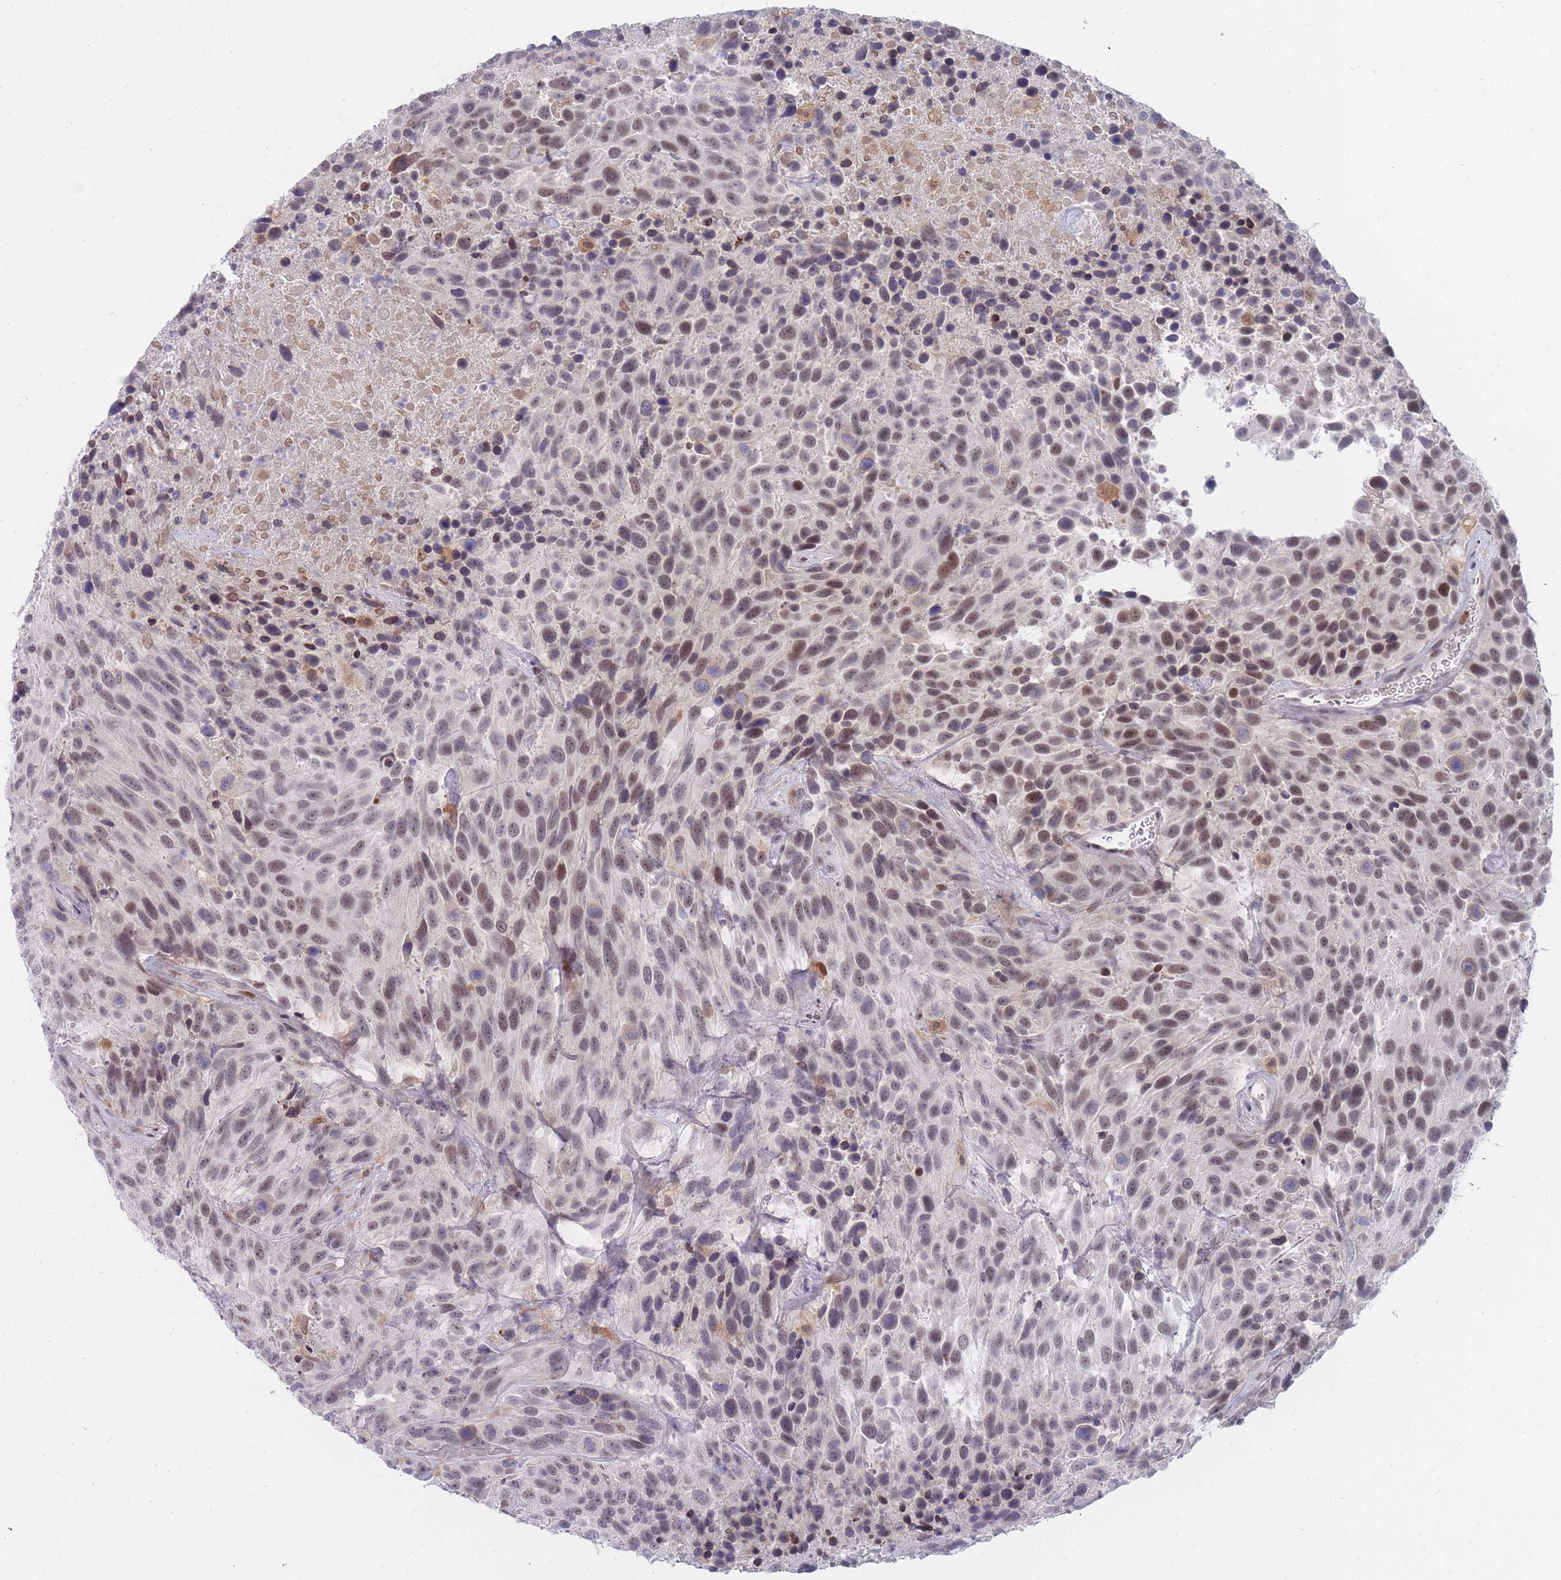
{"staining": {"intensity": "weak", "quantity": "25%-75%", "location": "nuclear"}, "tissue": "urothelial cancer", "cell_type": "Tumor cells", "image_type": "cancer", "snomed": [{"axis": "morphology", "description": "Urothelial carcinoma, High grade"}, {"axis": "topography", "description": "Urinary bladder"}], "caption": "Protein analysis of urothelial carcinoma (high-grade) tissue demonstrates weak nuclear staining in approximately 25%-75% of tumor cells. Ihc stains the protein in brown and the nuclei are stained blue.", "gene": "GINS1", "patient": {"sex": "female", "age": 70}}